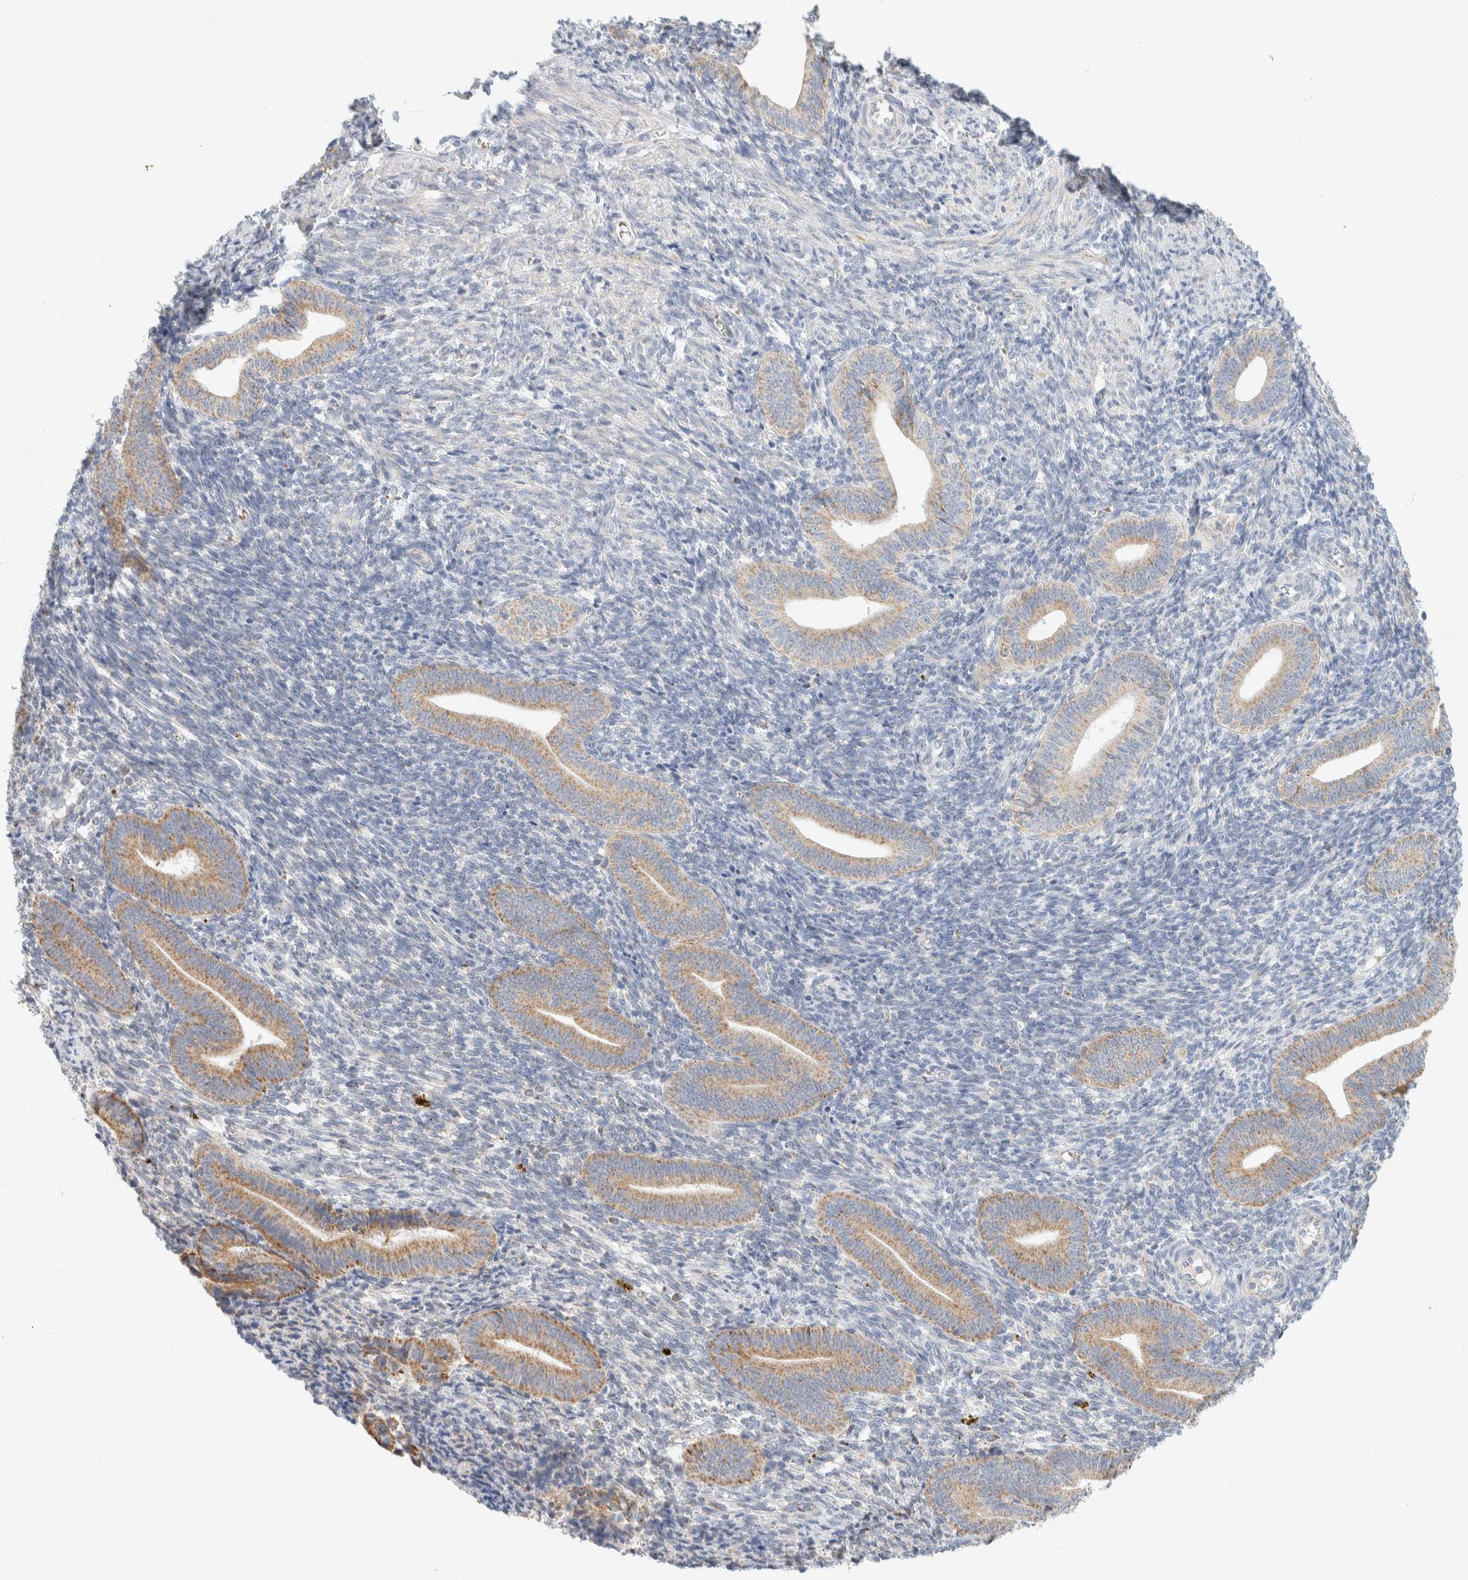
{"staining": {"intensity": "negative", "quantity": "none", "location": "none"}, "tissue": "endometrium", "cell_type": "Cells in endometrial stroma", "image_type": "normal", "snomed": [{"axis": "morphology", "description": "Normal tissue, NOS"}, {"axis": "topography", "description": "Uterus"}, {"axis": "topography", "description": "Endometrium"}], "caption": "Protein analysis of benign endometrium reveals no significant positivity in cells in endometrial stroma.", "gene": "HDHD3", "patient": {"sex": "female", "age": 33}}